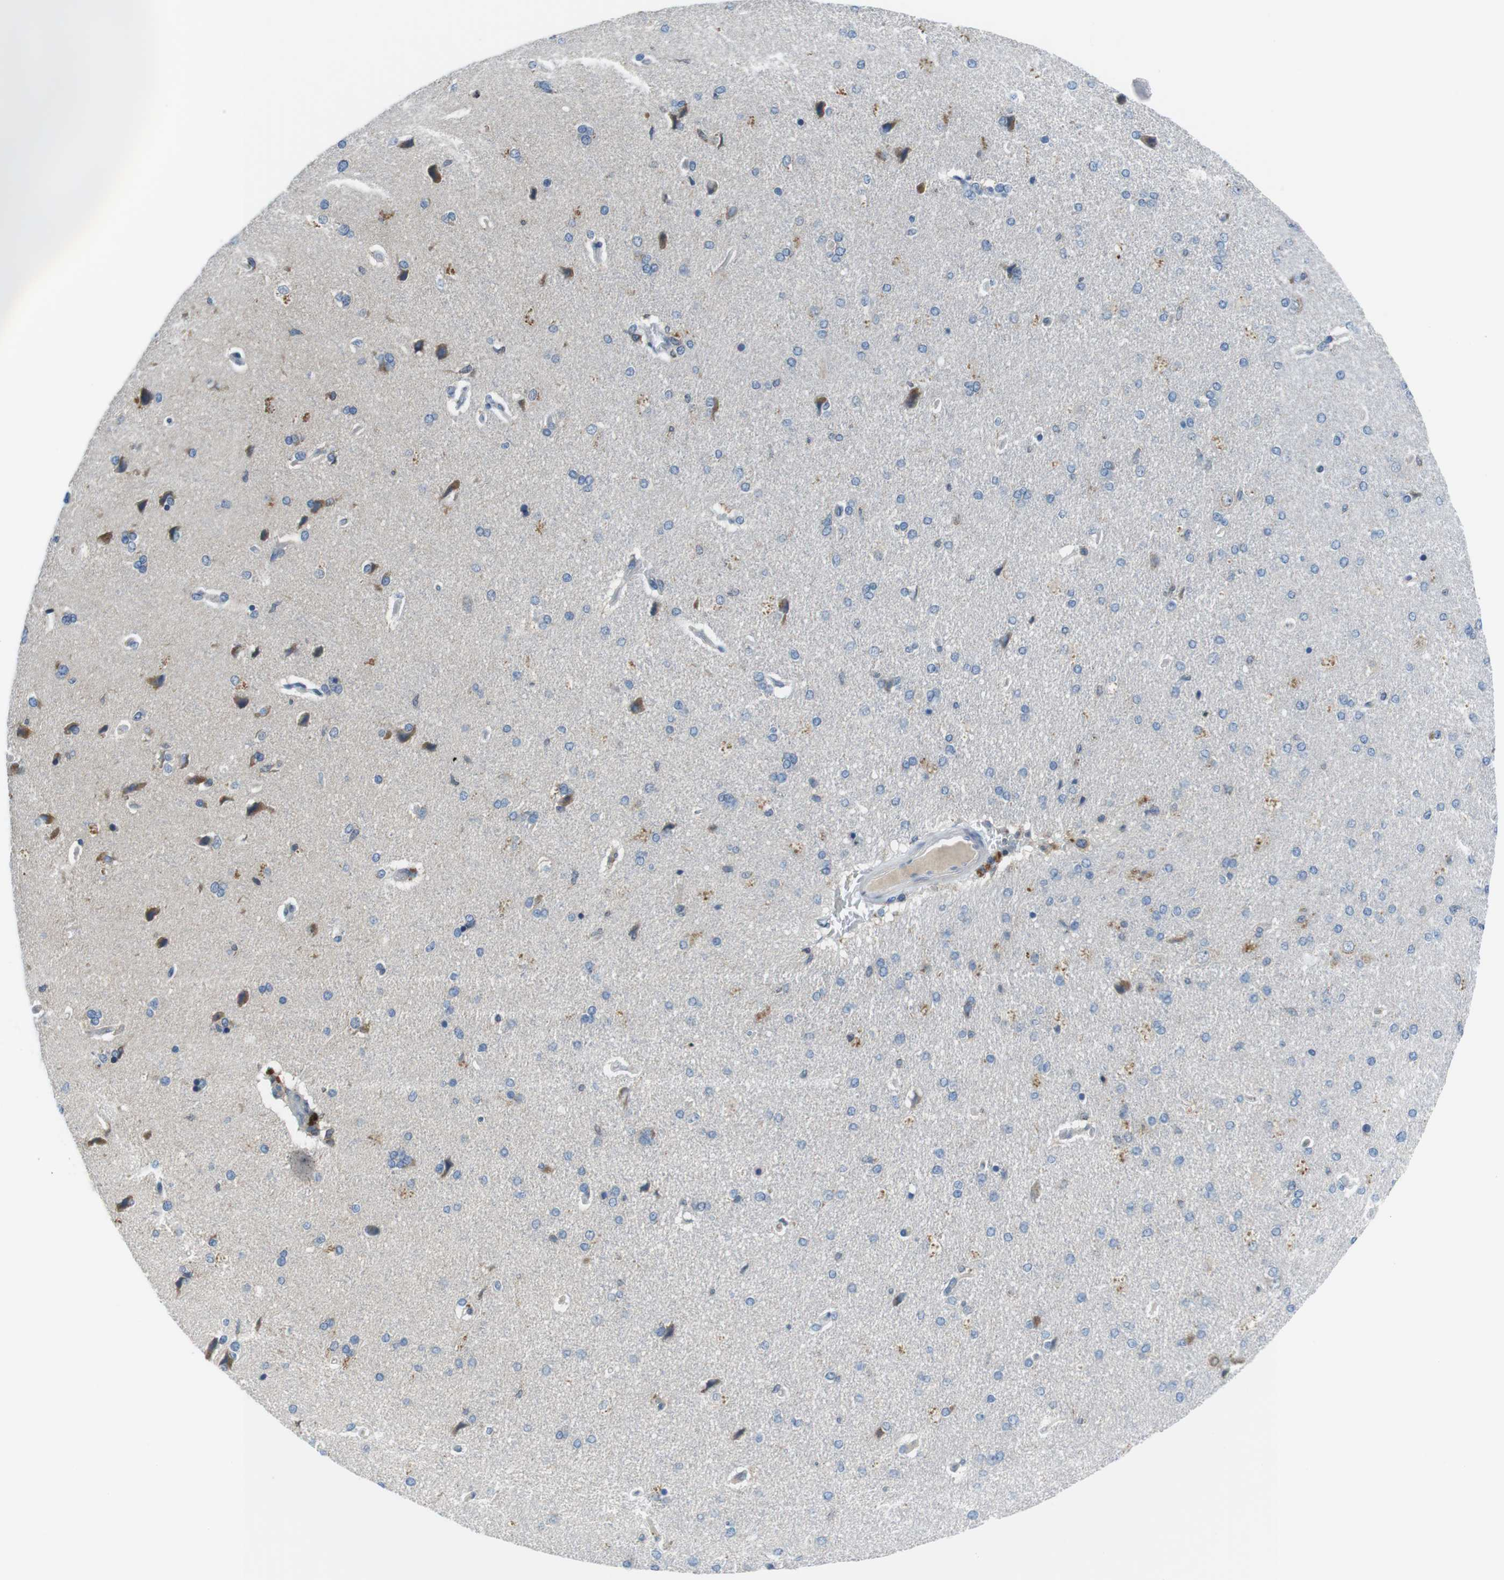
{"staining": {"intensity": "negative", "quantity": "none", "location": "none"}, "tissue": "cerebral cortex", "cell_type": "Endothelial cells", "image_type": "normal", "snomed": [{"axis": "morphology", "description": "Normal tissue, NOS"}, {"axis": "topography", "description": "Cerebral cortex"}], "caption": "High power microscopy histopathology image of an immunohistochemistry photomicrograph of normal cerebral cortex, revealing no significant staining in endothelial cells.", "gene": "PIK3CD", "patient": {"sex": "male", "age": 62}}